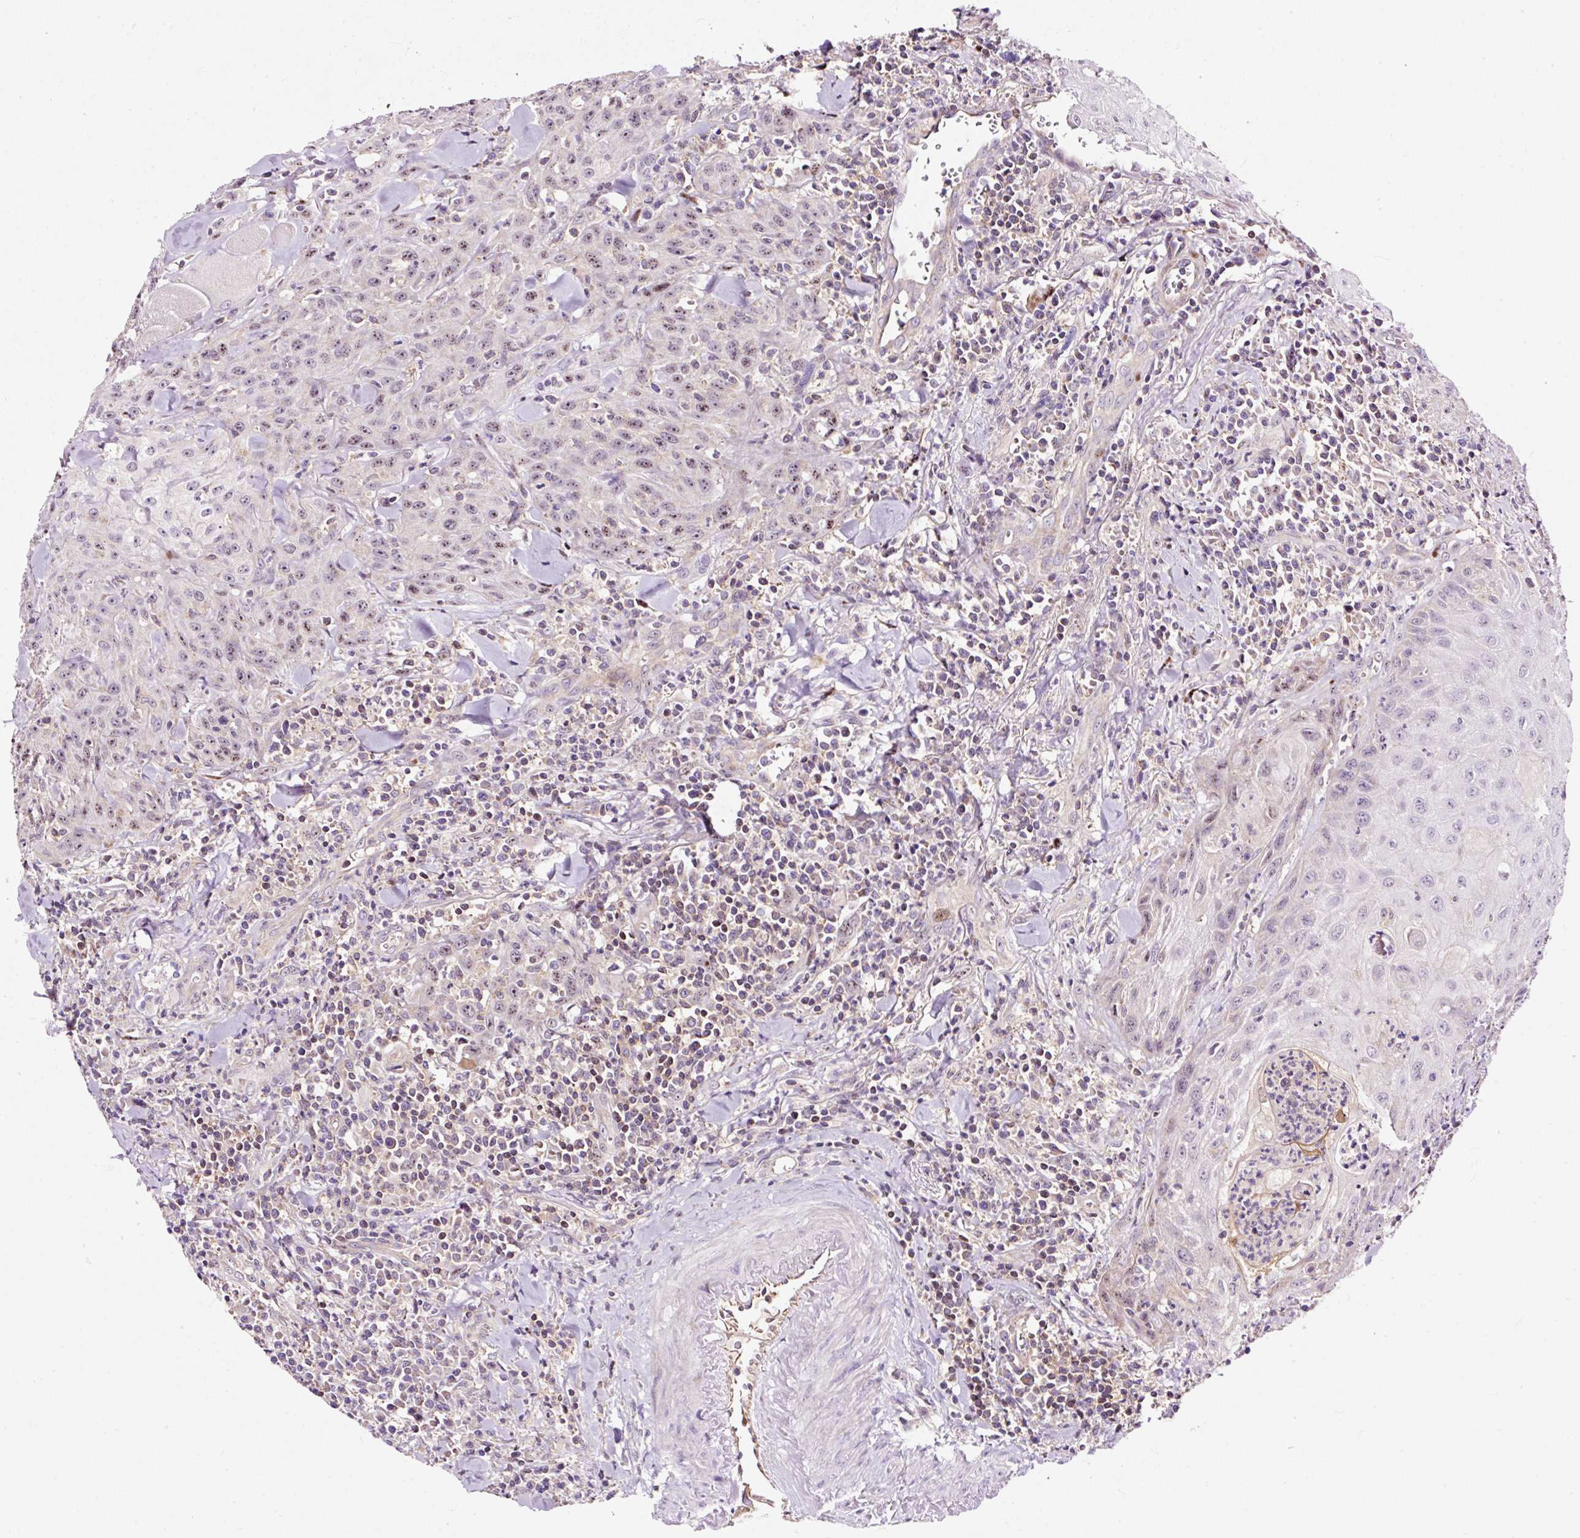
{"staining": {"intensity": "weak", "quantity": "<25%", "location": "nuclear"}, "tissue": "head and neck cancer", "cell_type": "Tumor cells", "image_type": "cancer", "snomed": [{"axis": "morphology", "description": "Normal tissue, NOS"}, {"axis": "morphology", "description": "Squamous cell carcinoma, NOS"}, {"axis": "topography", "description": "Oral tissue"}, {"axis": "topography", "description": "Head-Neck"}], "caption": "Protein analysis of head and neck cancer (squamous cell carcinoma) reveals no significant staining in tumor cells.", "gene": "BOLA3", "patient": {"sex": "female", "age": 70}}